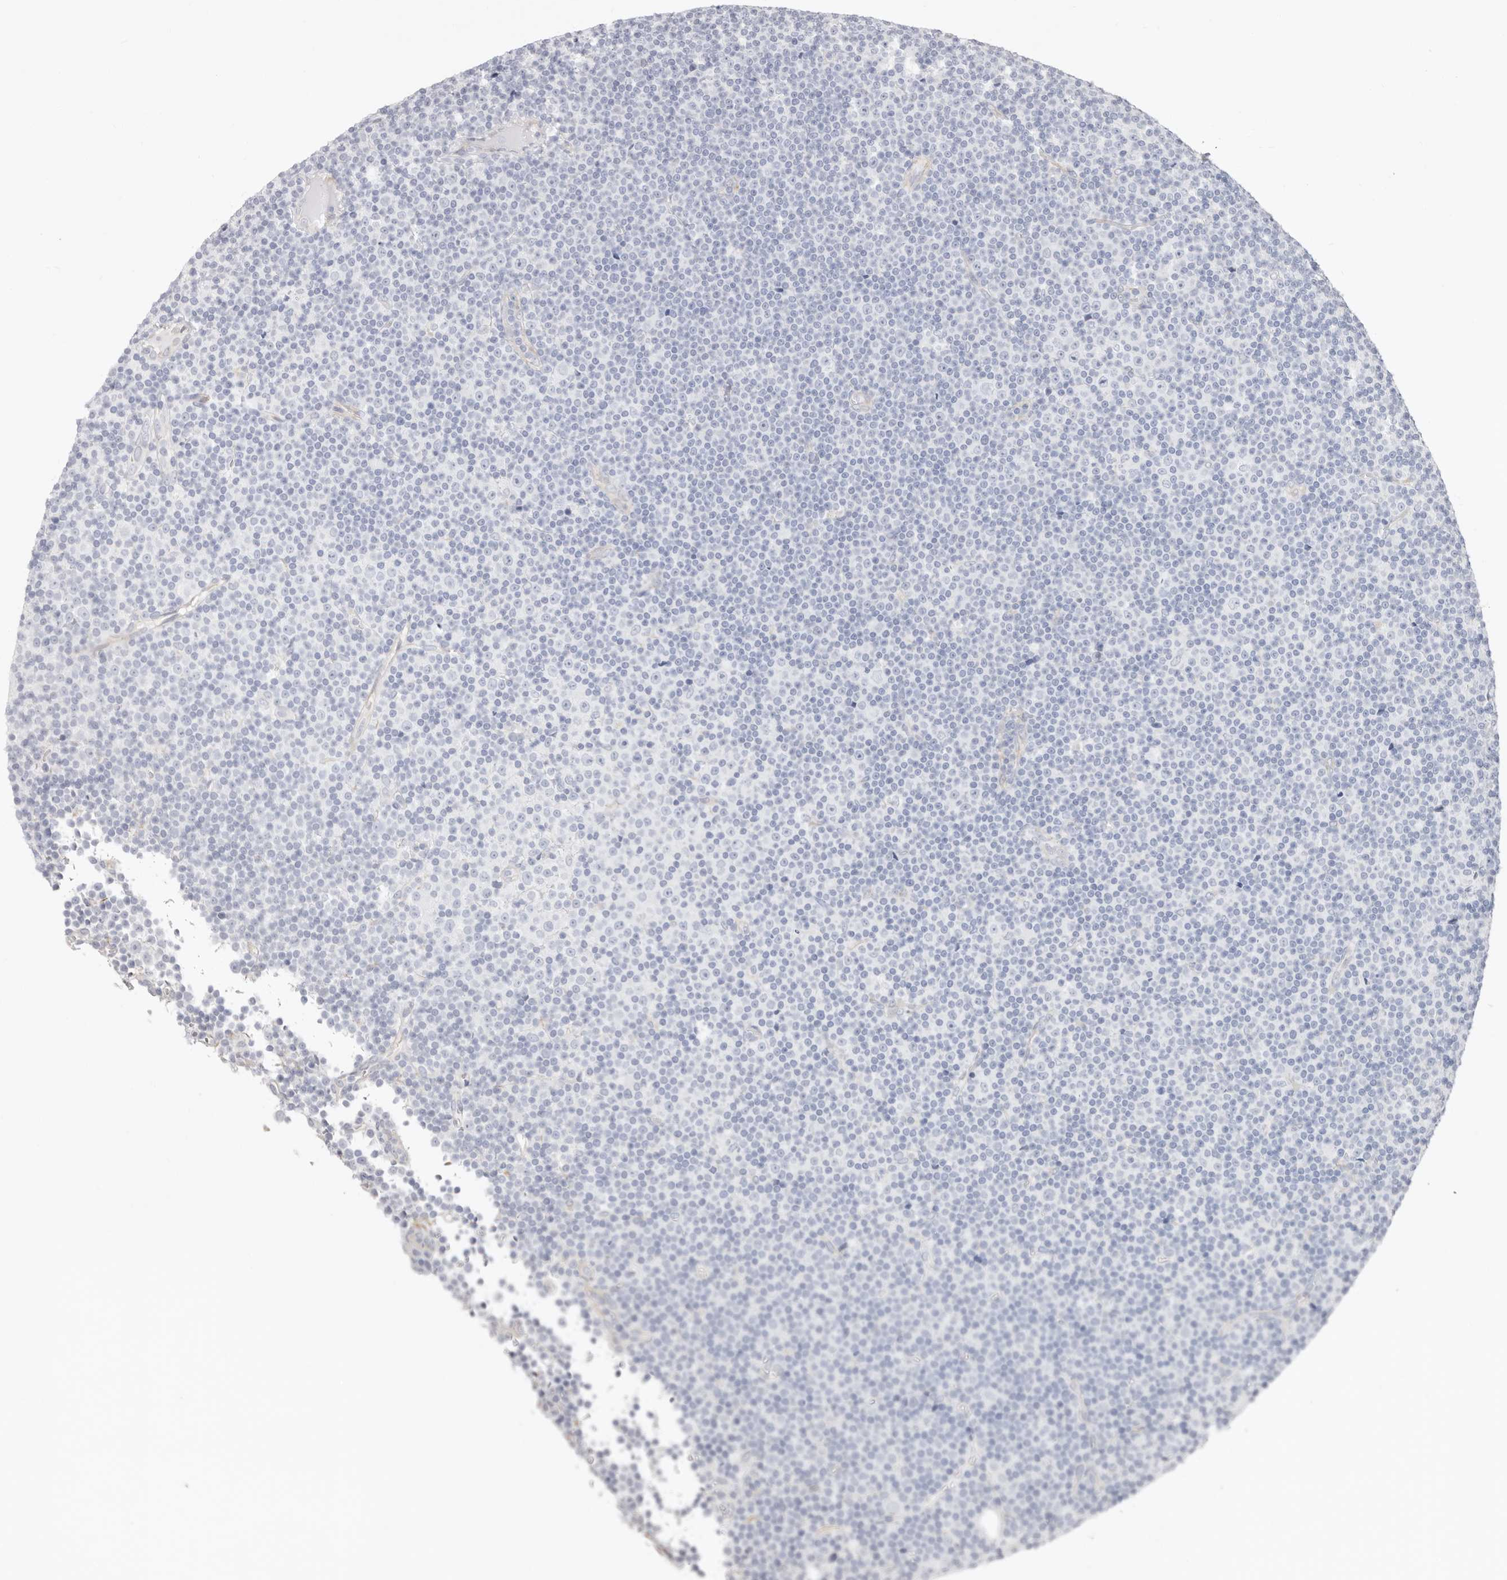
{"staining": {"intensity": "negative", "quantity": "none", "location": "none"}, "tissue": "lymphoma", "cell_type": "Tumor cells", "image_type": "cancer", "snomed": [{"axis": "morphology", "description": "Malignant lymphoma, non-Hodgkin's type, Low grade"}, {"axis": "topography", "description": "Lymph node"}], "caption": "Tumor cells are negative for protein expression in human low-grade malignant lymphoma, non-Hodgkin's type. (IHC, brightfield microscopy, high magnification).", "gene": "PKDCC", "patient": {"sex": "female", "age": 67}}